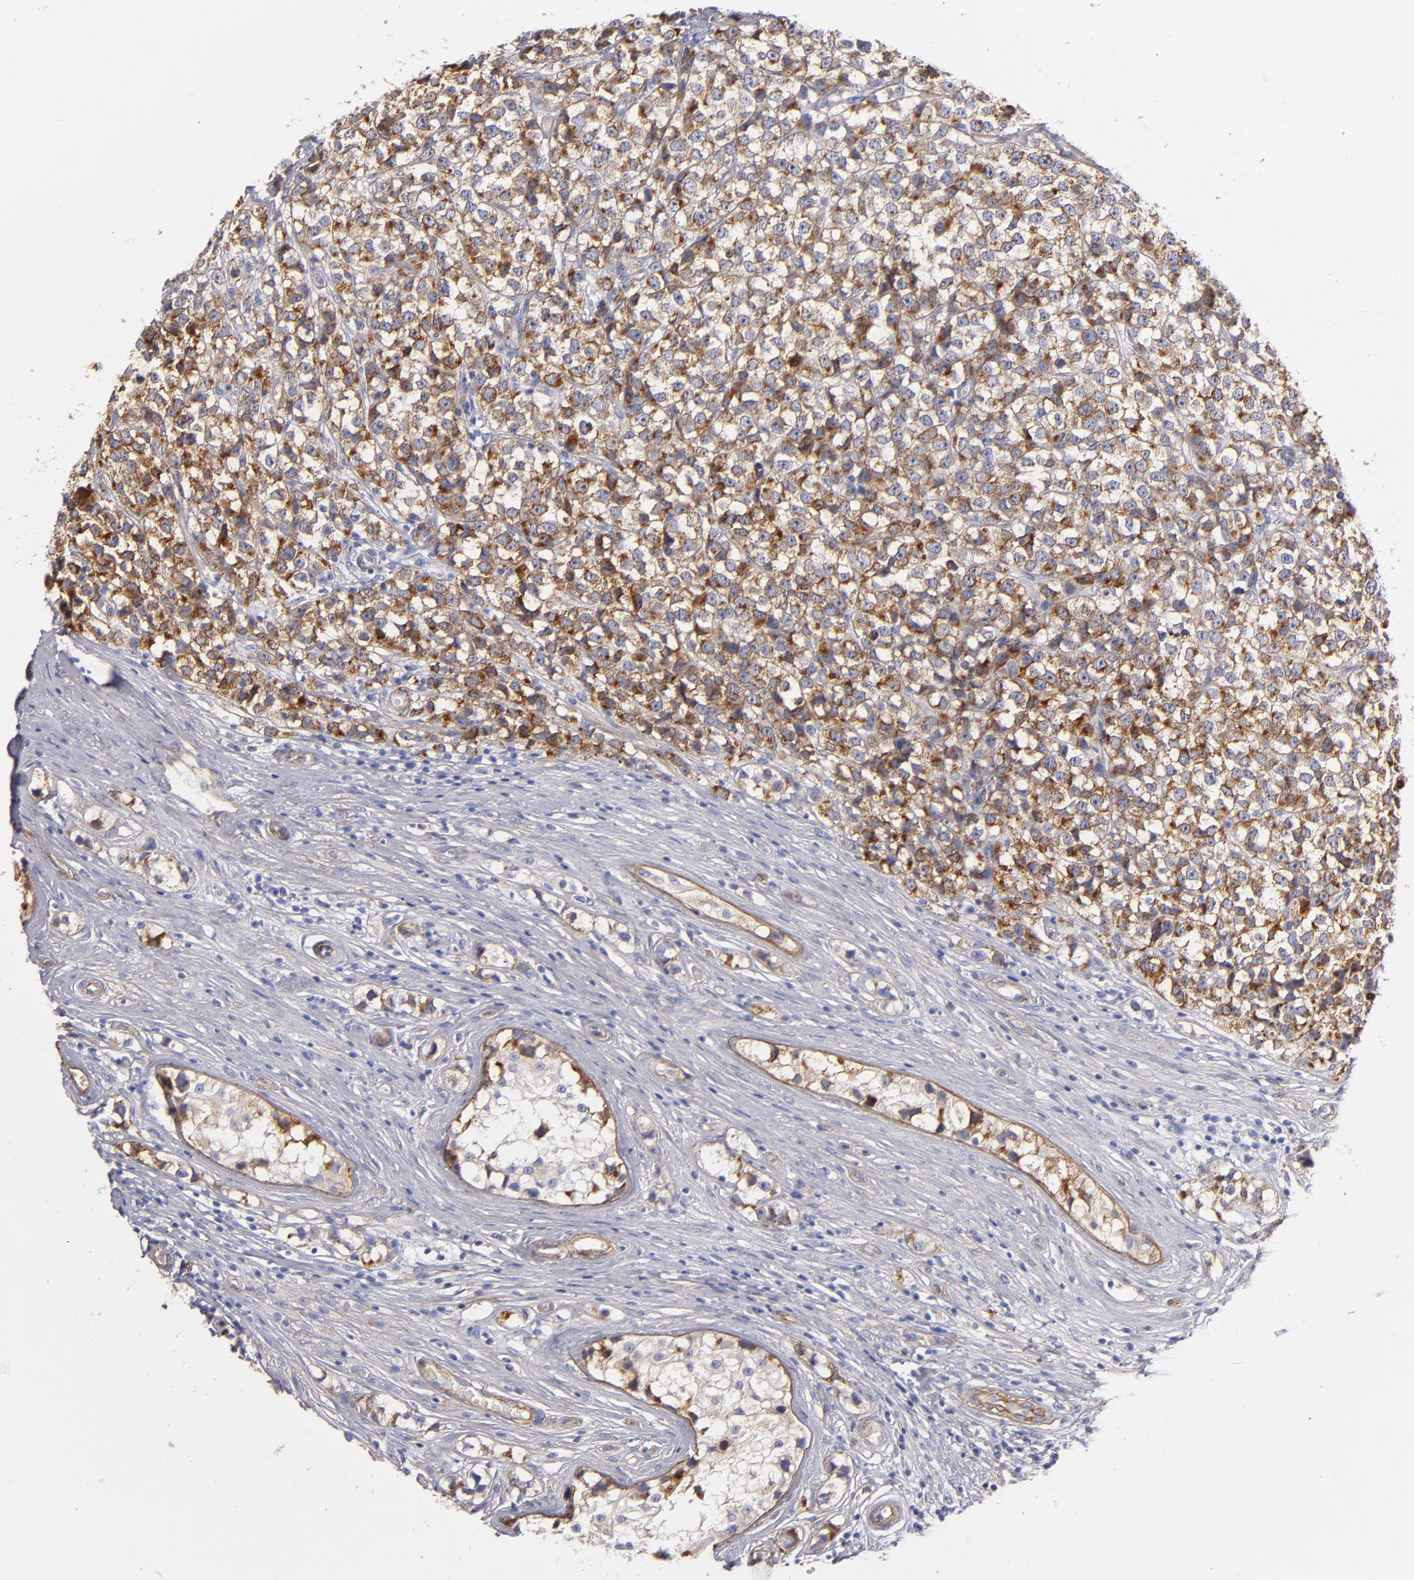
{"staining": {"intensity": "moderate", "quantity": ">75%", "location": "cytoplasmic/membranous"}, "tissue": "testis cancer", "cell_type": "Tumor cells", "image_type": "cancer", "snomed": [{"axis": "morphology", "description": "Seminoma, NOS"}, {"axis": "topography", "description": "Testis"}], "caption": "Immunohistochemical staining of seminoma (testis) displays medium levels of moderate cytoplasmic/membranous protein staining in approximately >75% of tumor cells.", "gene": "LAMC1", "patient": {"sex": "male", "age": 25}}